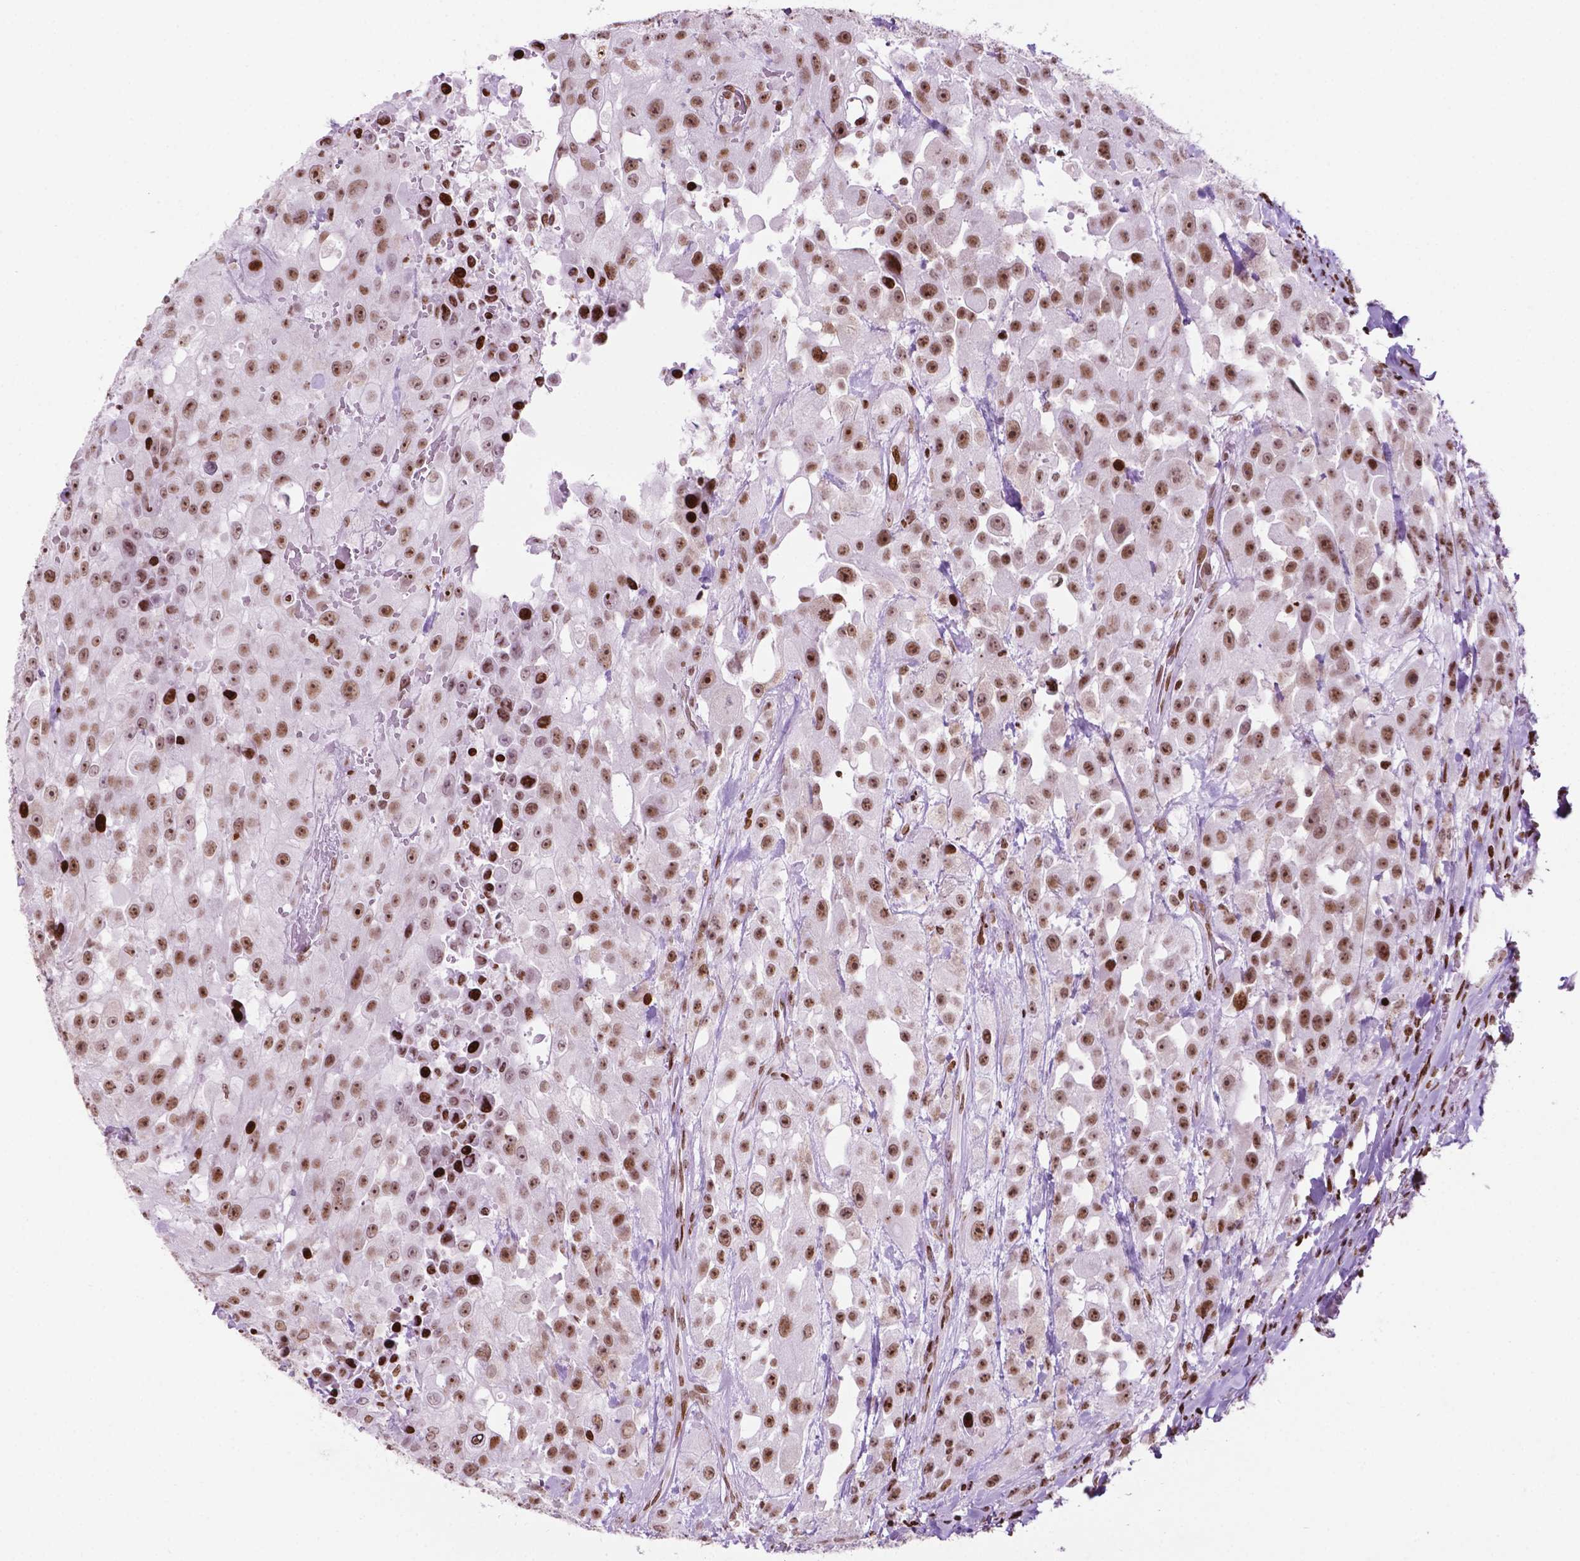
{"staining": {"intensity": "moderate", "quantity": ">75%", "location": "nuclear"}, "tissue": "urothelial cancer", "cell_type": "Tumor cells", "image_type": "cancer", "snomed": [{"axis": "morphology", "description": "Urothelial carcinoma, High grade"}, {"axis": "topography", "description": "Urinary bladder"}], "caption": "Urothelial carcinoma (high-grade) stained with DAB immunohistochemistry (IHC) reveals medium levels of moderate nuclear staining in approximately >75% of tumor cells. Ihc stains the protein of interest in brown and the nuclei are stained blue.", "gene": "TMEM250", "patient": {"sex": "male", "age": 79}}